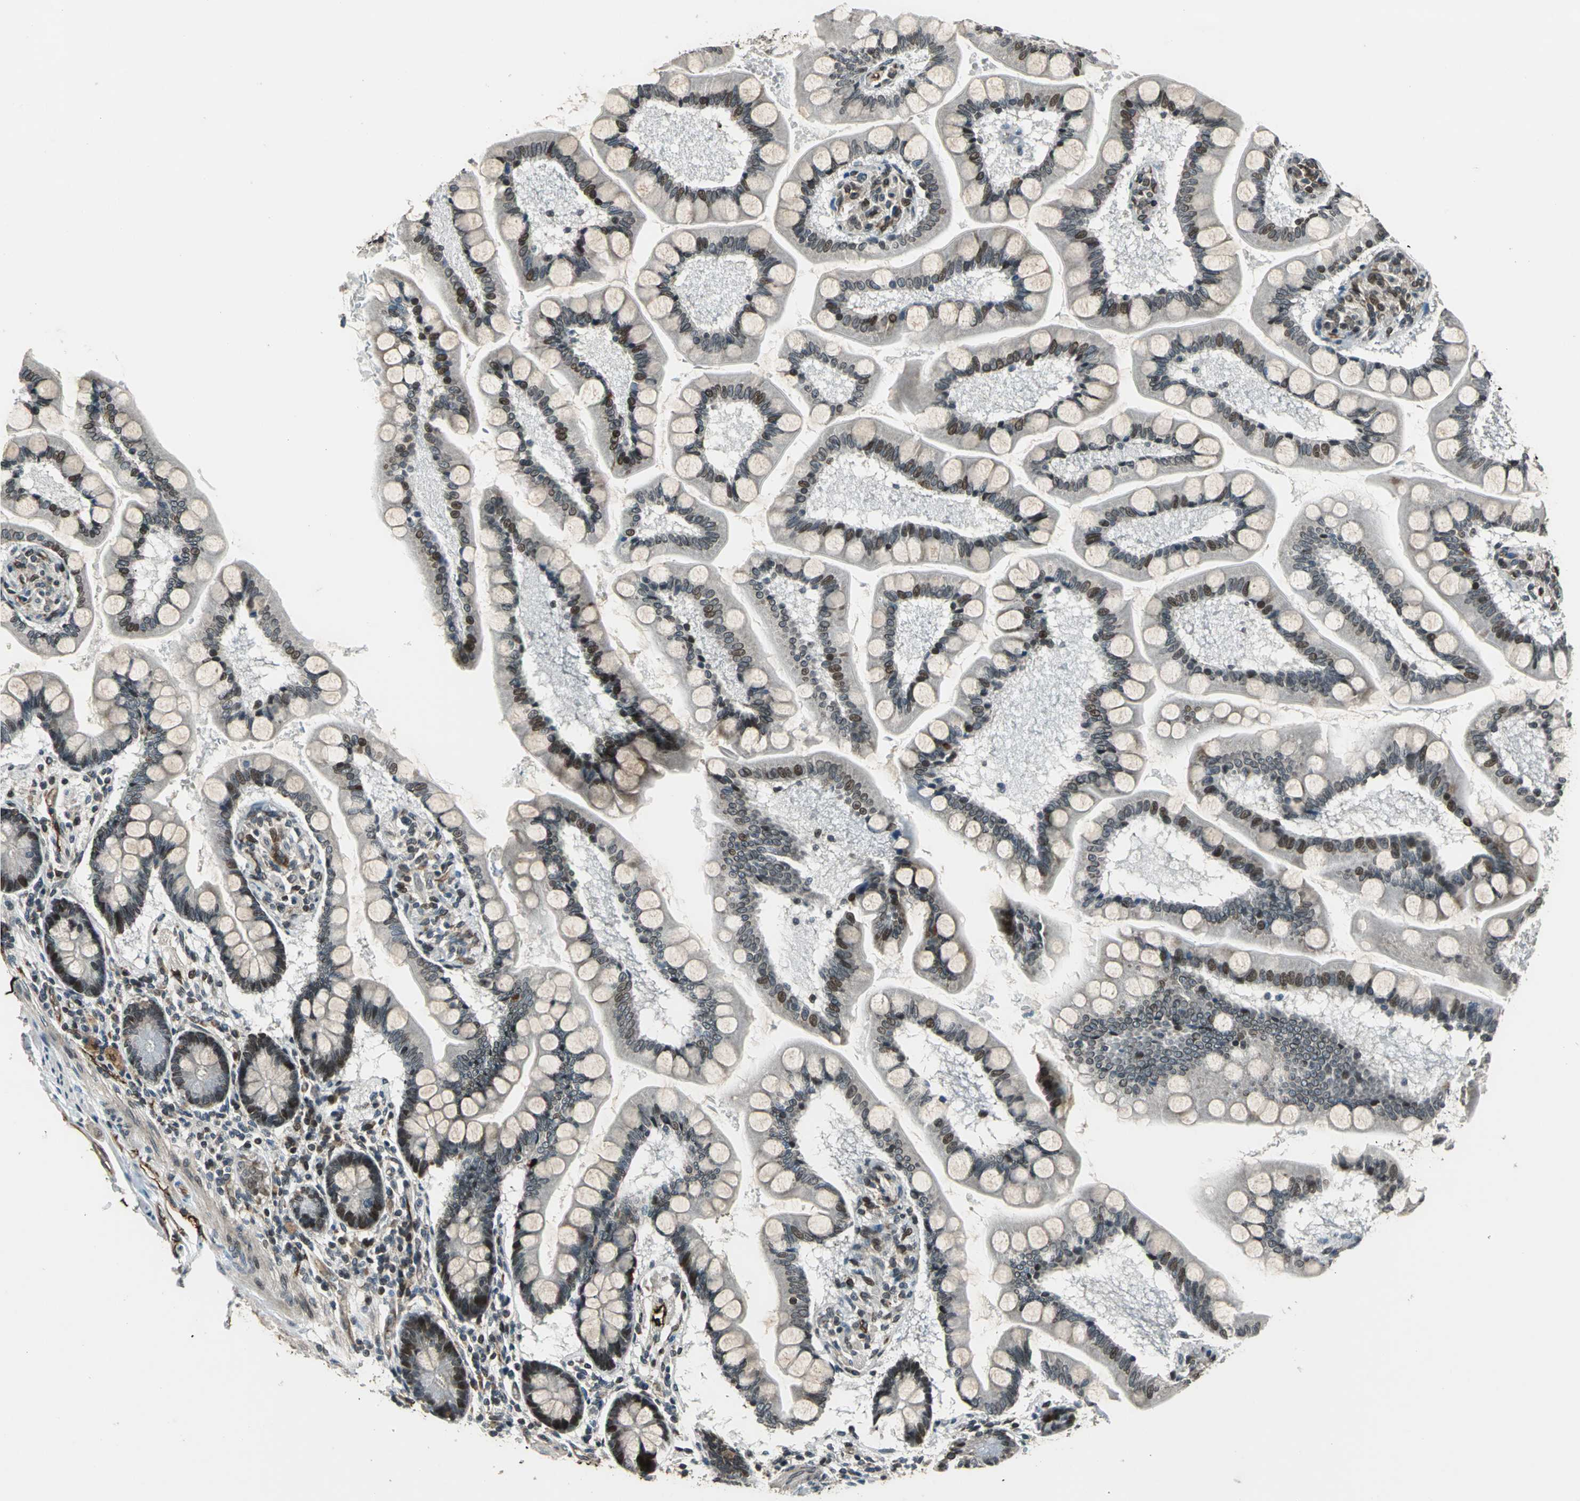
{"staining": {"intensity": "strong", "quantity": "25%-75%", "location": "cytoplasmic/membranous,nuclear"}, "tissue": "small intestine", "cell_type": "Glandular cells", "image_type": "normal", "snomed": [{"axis": "morphology", "description": "Normal tissue, NOS"}, {"axis": "topography", "description": "Small intestine"}], "caption": "Small intestine stained for a protein (brown) shows strong cytoplasmic/membranous,nuclear positive positivity in approximately 25%-75% of glandular cells.", "gene": "BRIP1", "patient": {"sex": "male", "age": 41}}